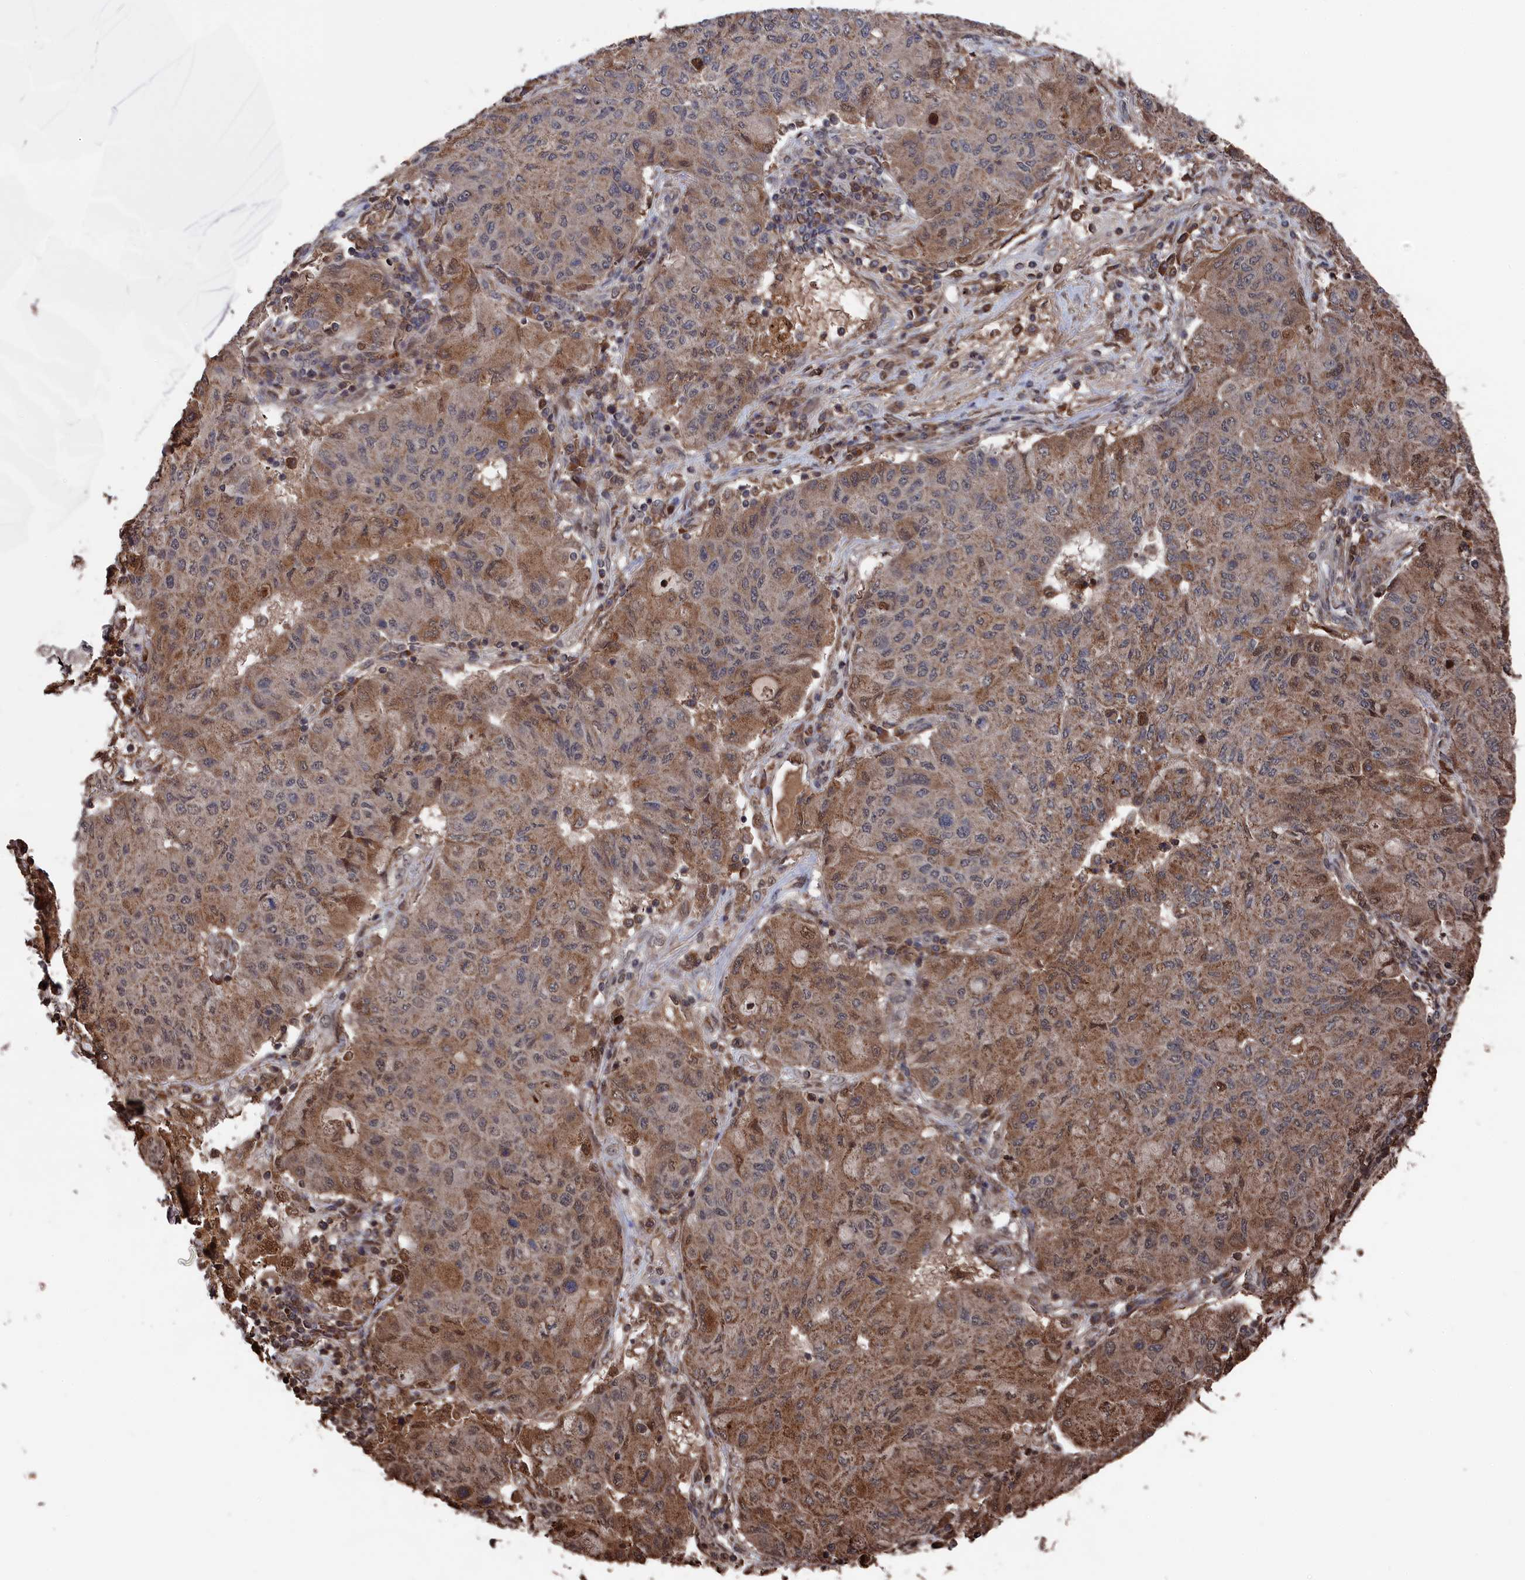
{"staining": {"intensity": "moderate", "quantity": "25%-75%", "location": "cytoplasmic/membranous"}, "tissue": "lung cancer", "cell_type": "Tumor cells", "image_type": "cancer", "snomed": [{"axis": "morphology", "description": "Squamous cell carcinoma, NOS"}, {"axis": "topography", "description": "Lung"}], "caption": "Squamous cell carcinoma (lung) stained for a protein demonstrates moderate cytoplasmic/membranous positivity in tumor cells. (DAB (3,3'-diaminobenzidine) IHC with brightfield microscopy, high magnification).", "gene": "CEACAM21", "patient": {"sex": "male", "age": 74}}